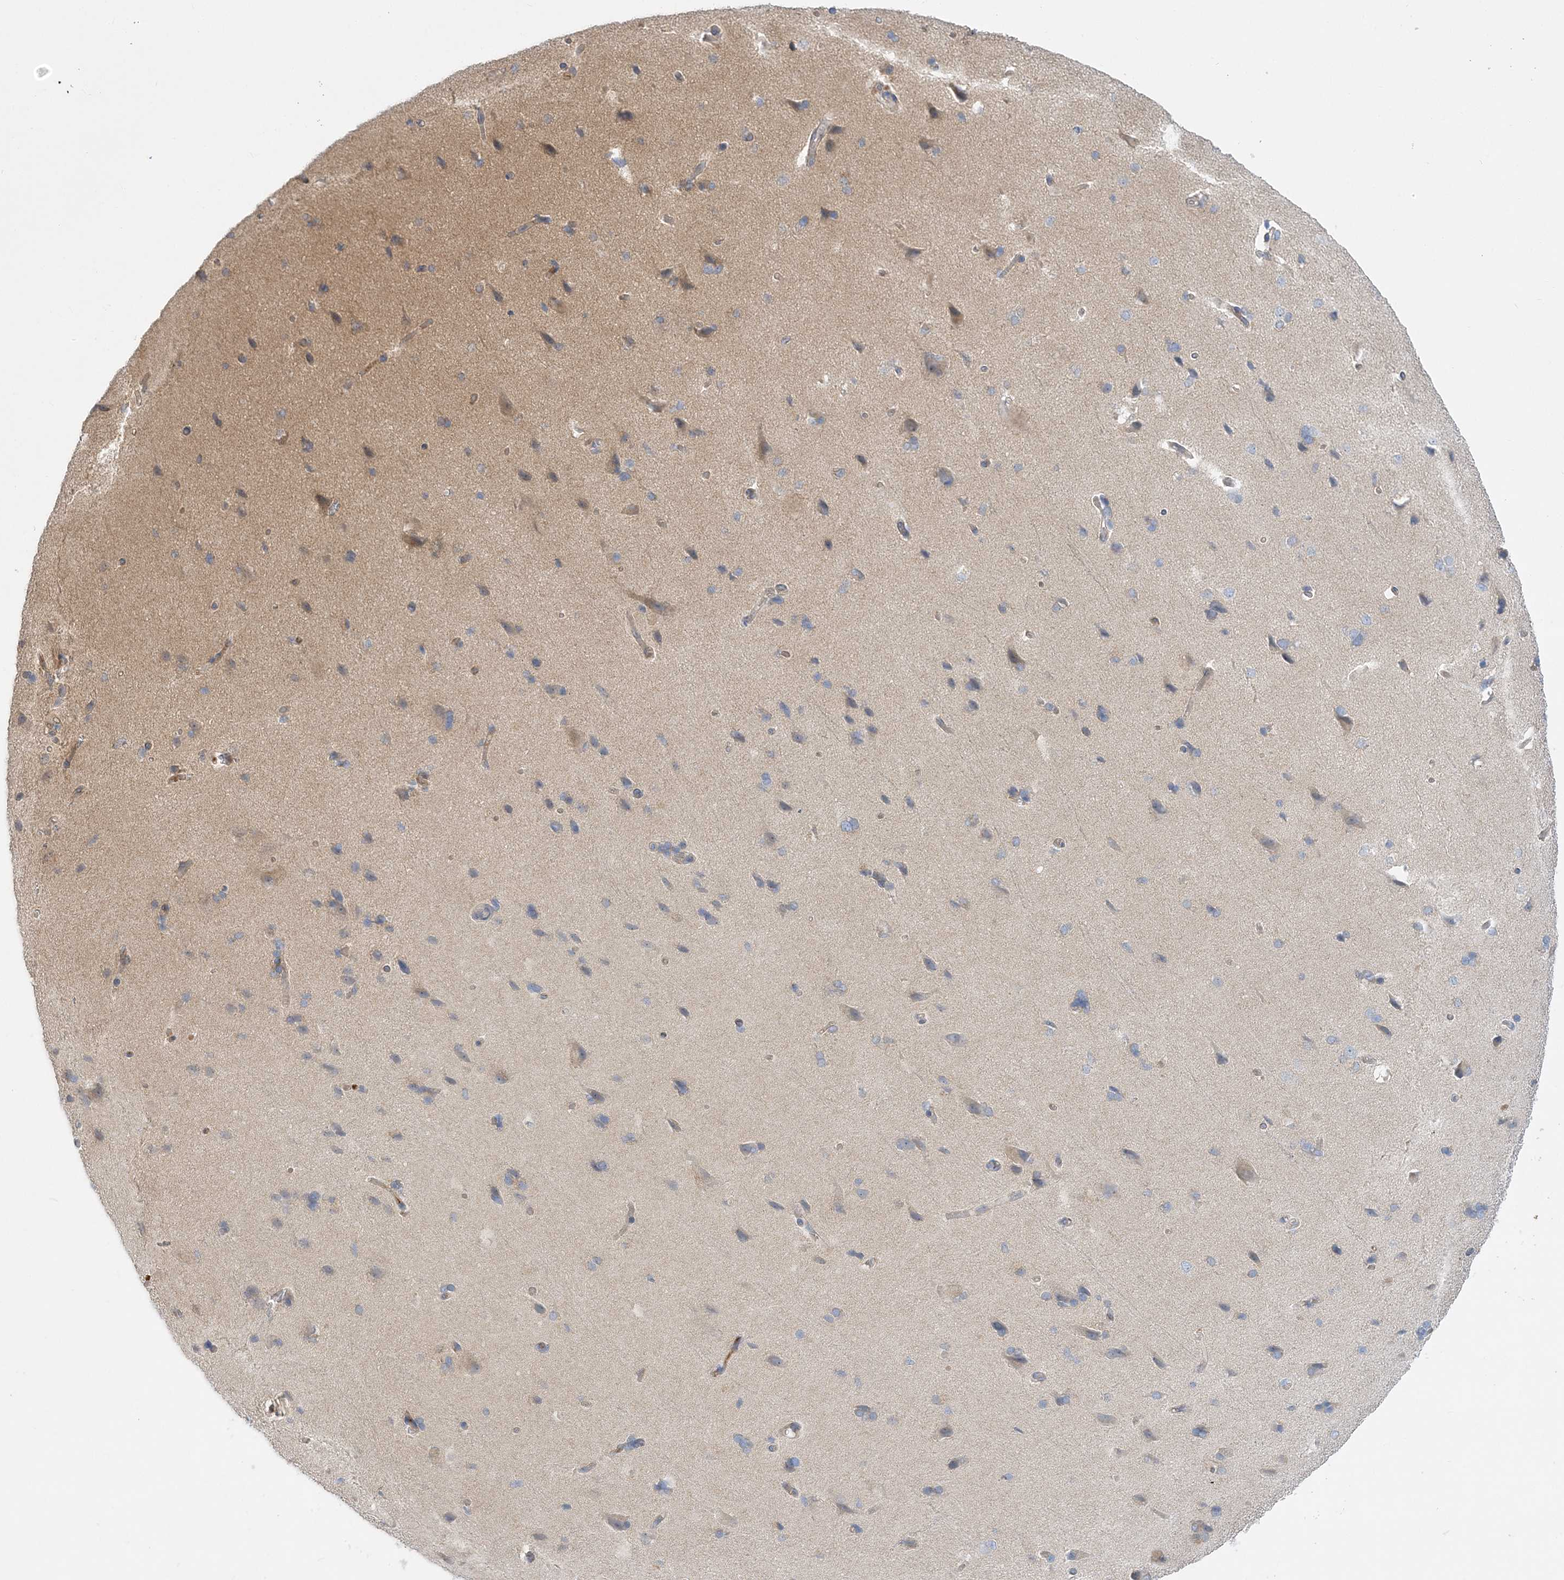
{"staining": {"intensity": "negative", "quantity": "none", "location": "none"}, "tissue": "cerebral cortex", "cell_type": "Endothelial cells", "image_type": "normal", "snomed": [{"axis": "morphology", "description": "Normal tissue, NOS"}, {"axis": "topography", "description": "Cerebral cortex"}], "caption": "There is no significant staining in endothelial cells of cerebral cortex.", "gene": "FAM114A2", "patient": {"sex": "male", "age": 62}}